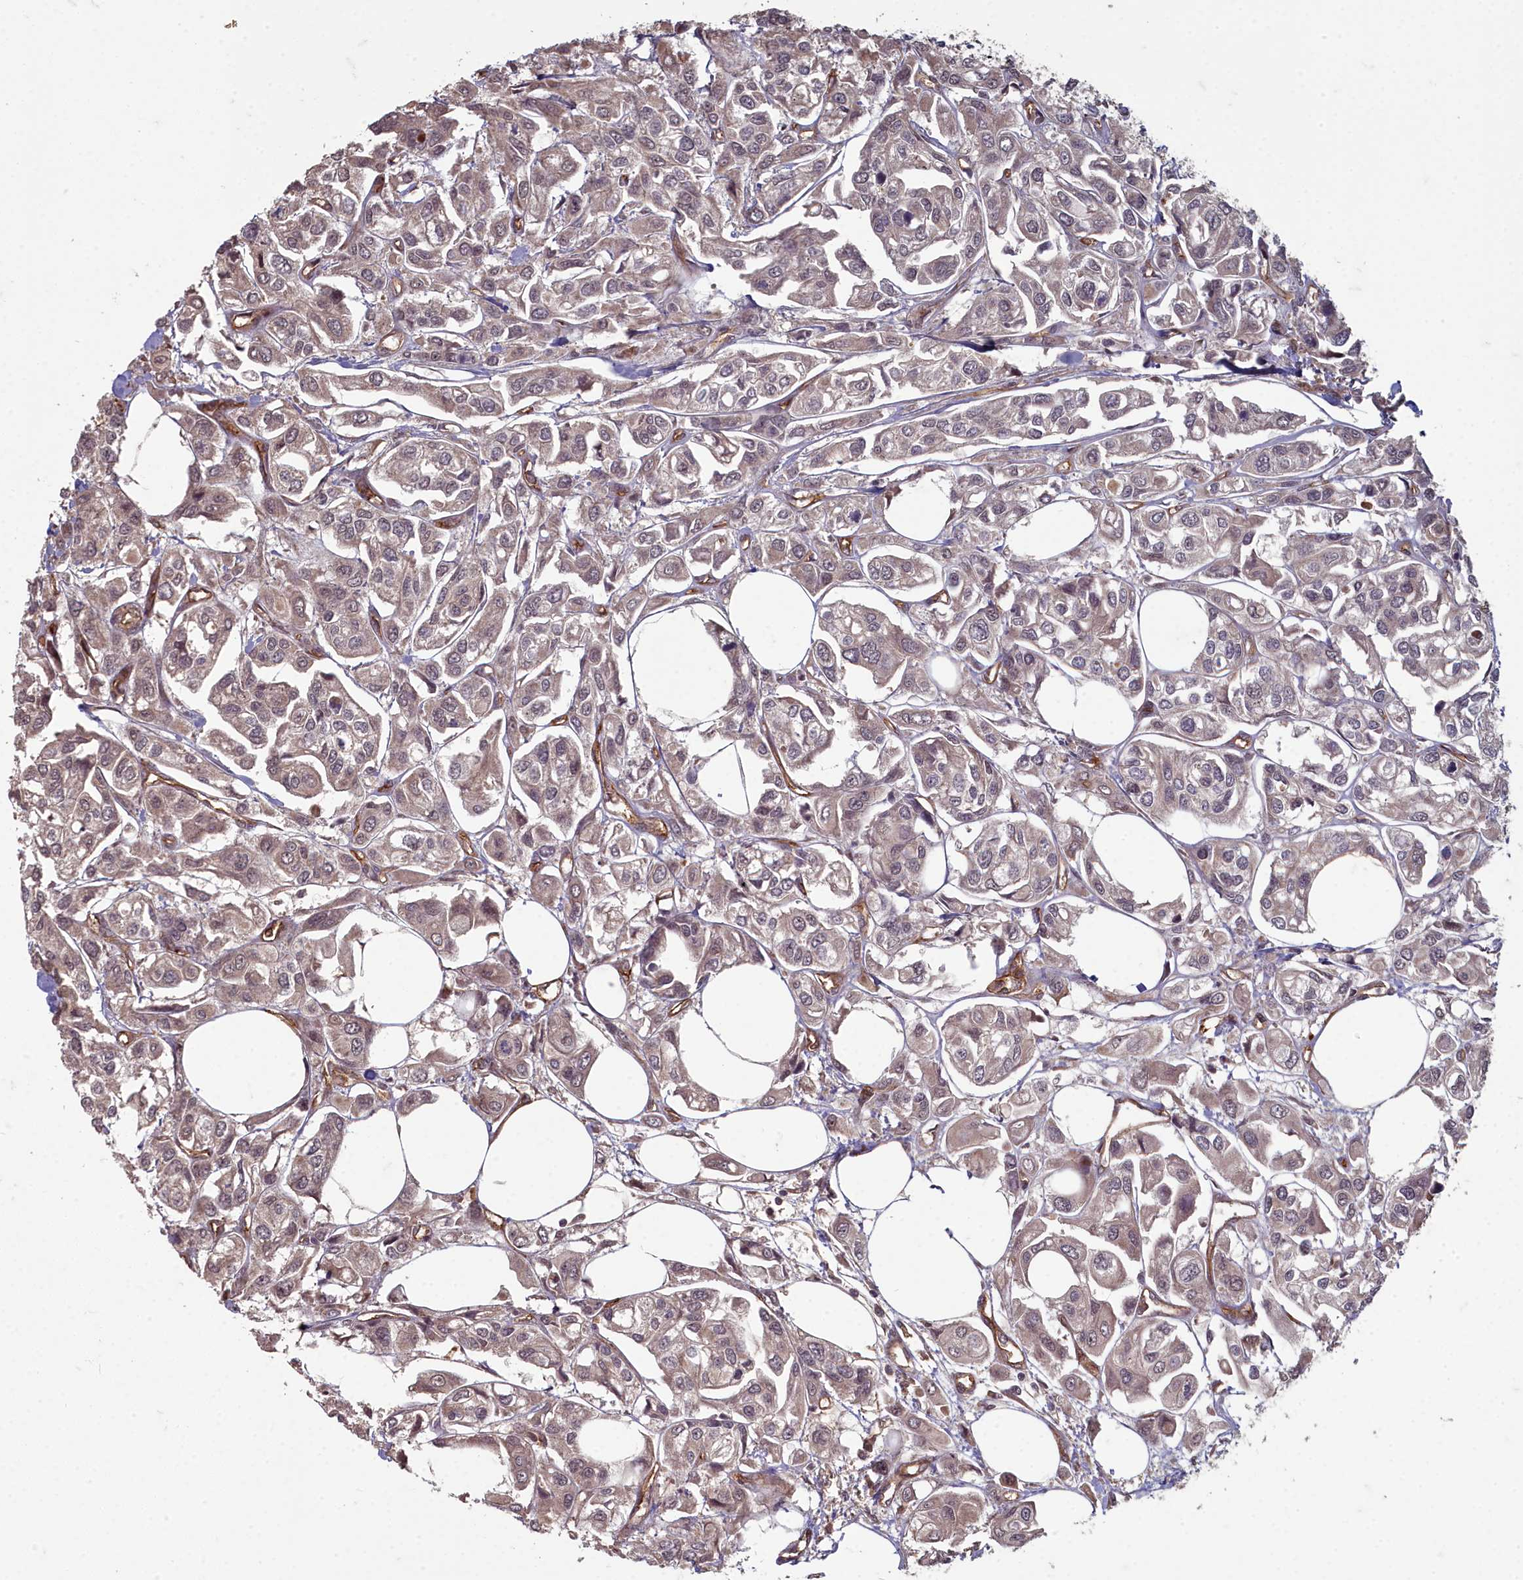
{"staining": {"intensity": "weak", "quantity": "25%-75%", "location": "nuclear"}, "tissue": "urothelial cancer", "cell_type": "Tumor cells", "image_type": "cancer", "snomed": [{"axis": "morphology", "description": "Urothelial carcinoma, High grade"}, {"axis": "topography", "description": "Urinary bladder"}], "caption": "Weak nuclear expression for a protein is seen in about 25%-75% of tumor cells of urothelial cancer using IHC.", "gene": "TSPYL4", "patient": {"sex": "male", "age": 67}}